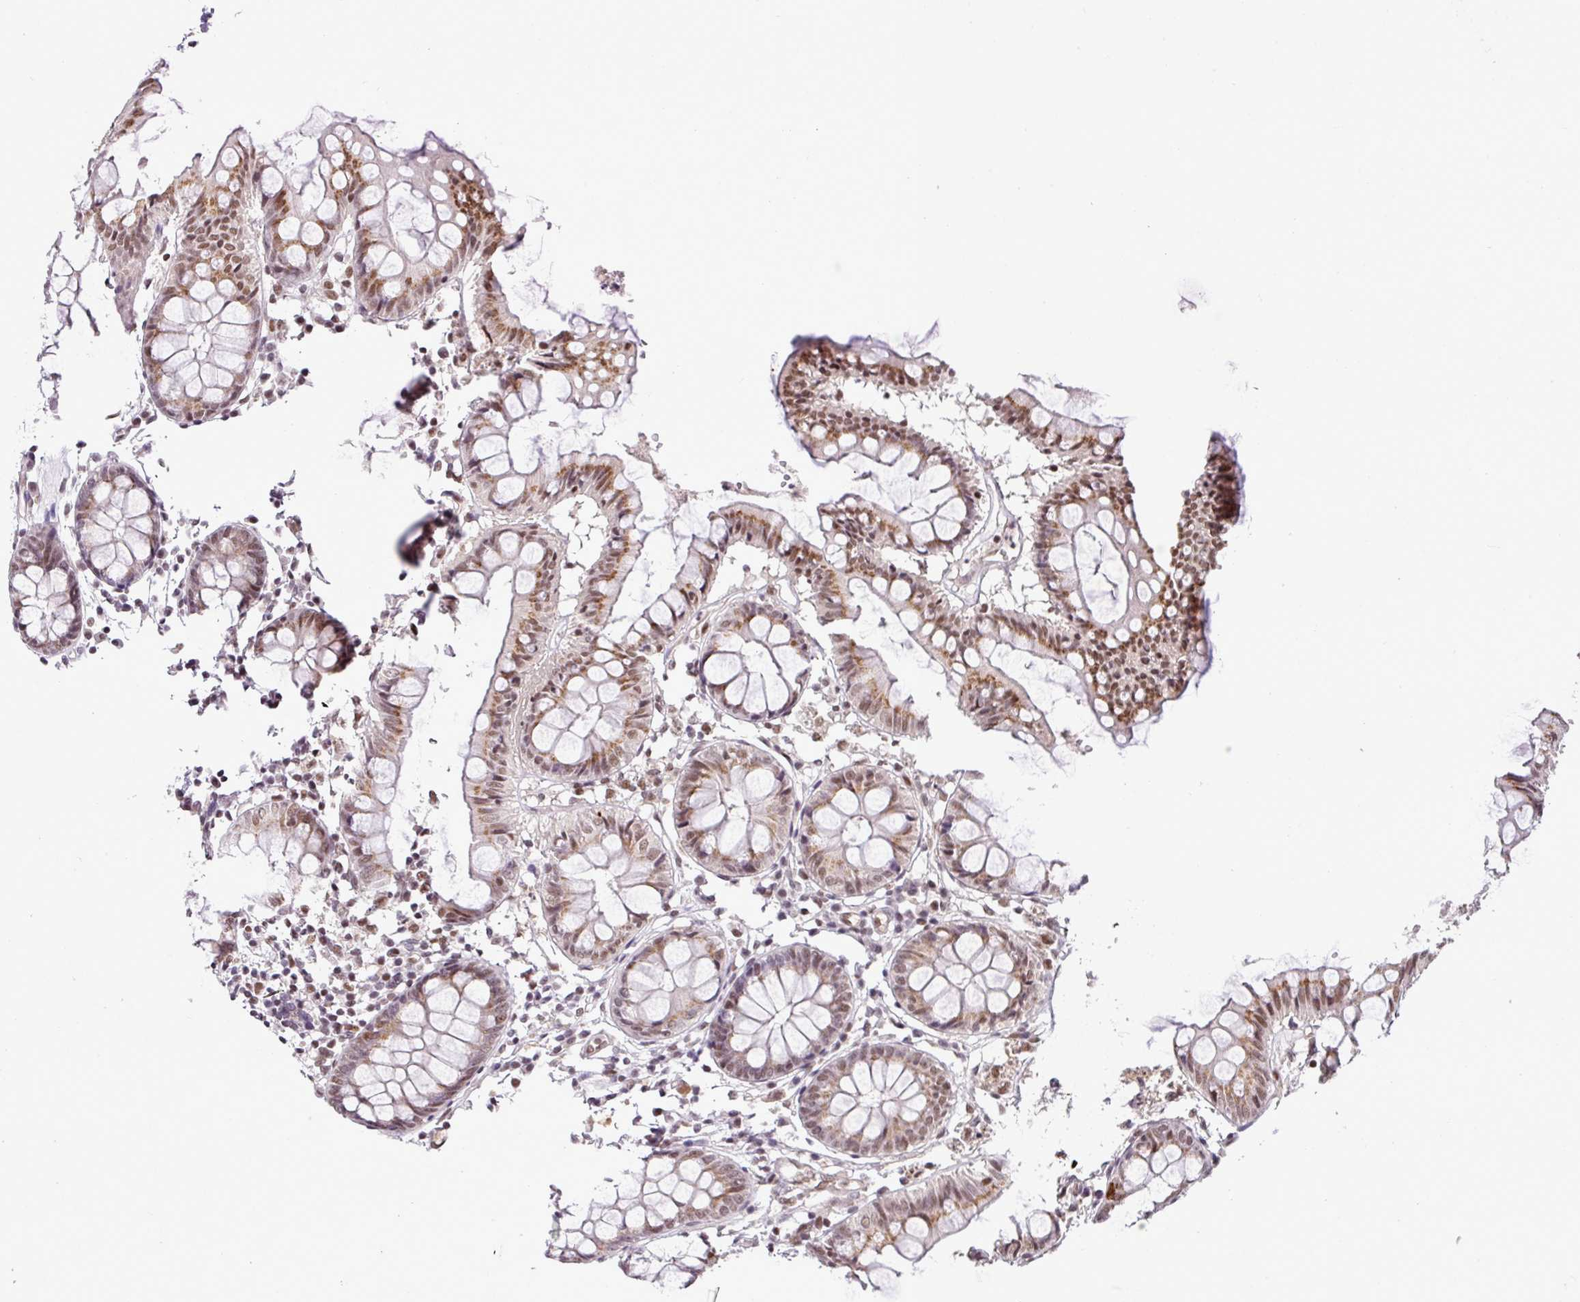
{"staining": {"intensity": "moderate", "quantity": ">75%", "location": "nuclear"}, "tissue": "colon", "cell_type": "Endothelial cells", "image_type": "normal", "snomed": [{"axis": "morphology", "description": "Normal tissue, NOS"}, {"axis": "topography", "description": "Colon"}], "caption": "Benign colon reveals moderate nuclear staining in approximately >75% of endothelial cells, visualized by immunohistochemistry.", "gene": "PGAP4", "patient": {"sex": "female", "age": 84}}